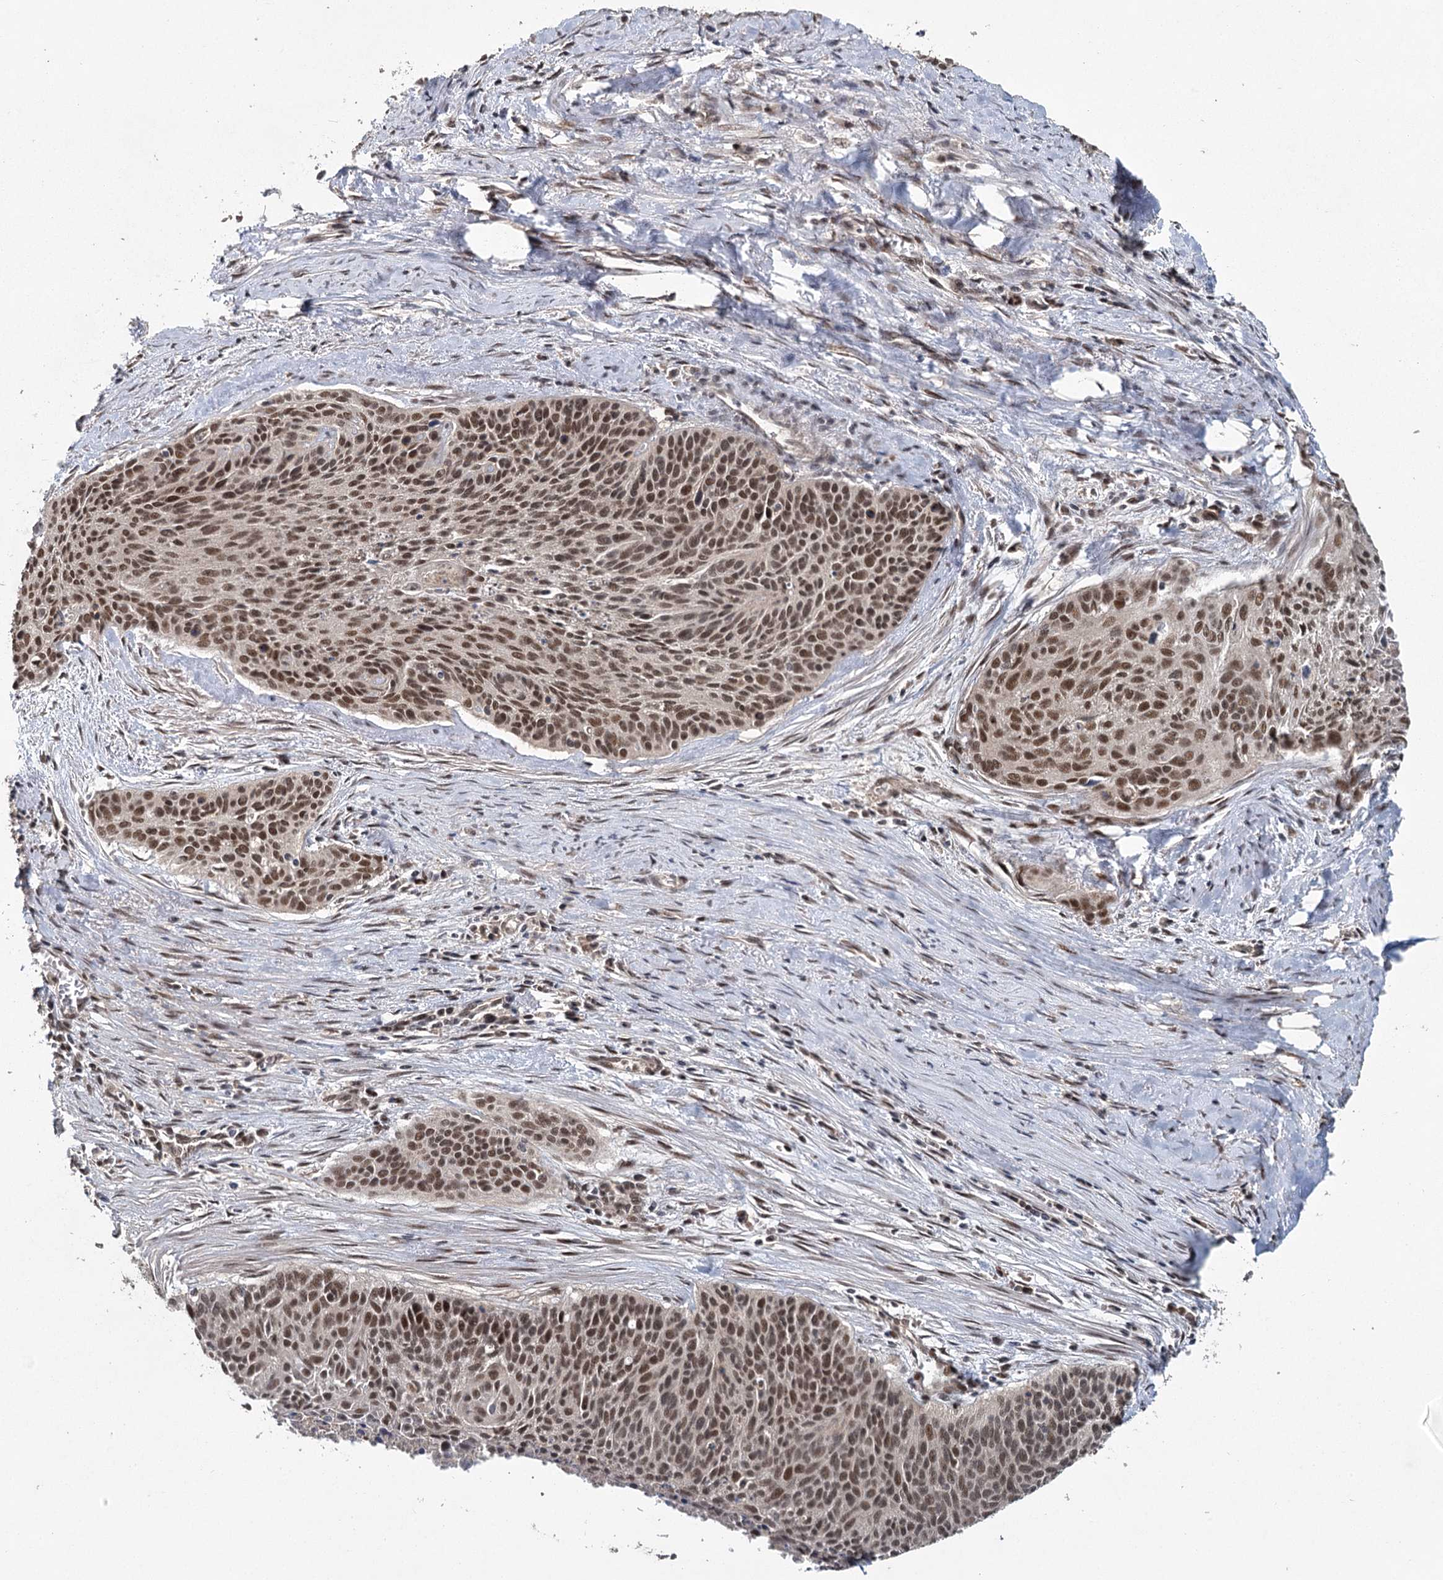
{"staining": {"intensity": "moderate", "quantity": ">75%", "location": "nuclear"}, "tissue": "cervical cancer", "cell_type": "Tumor cells", "image_type": "cancer", "snomed": [{"axis": "morphology", "description": "Squamous cell carcinoma, NOS"}, {"axis": "topography", "description": "Cervix"}], "caption": "A high-resolution micrograph shows IHC staining of cervical cancer (squamous cell carcinoma), which reveals moderate nuclear staining in approximately >75% of tumor cells.", "gene": "MYG1", "patient": {"sex": "female", "age": 55}}